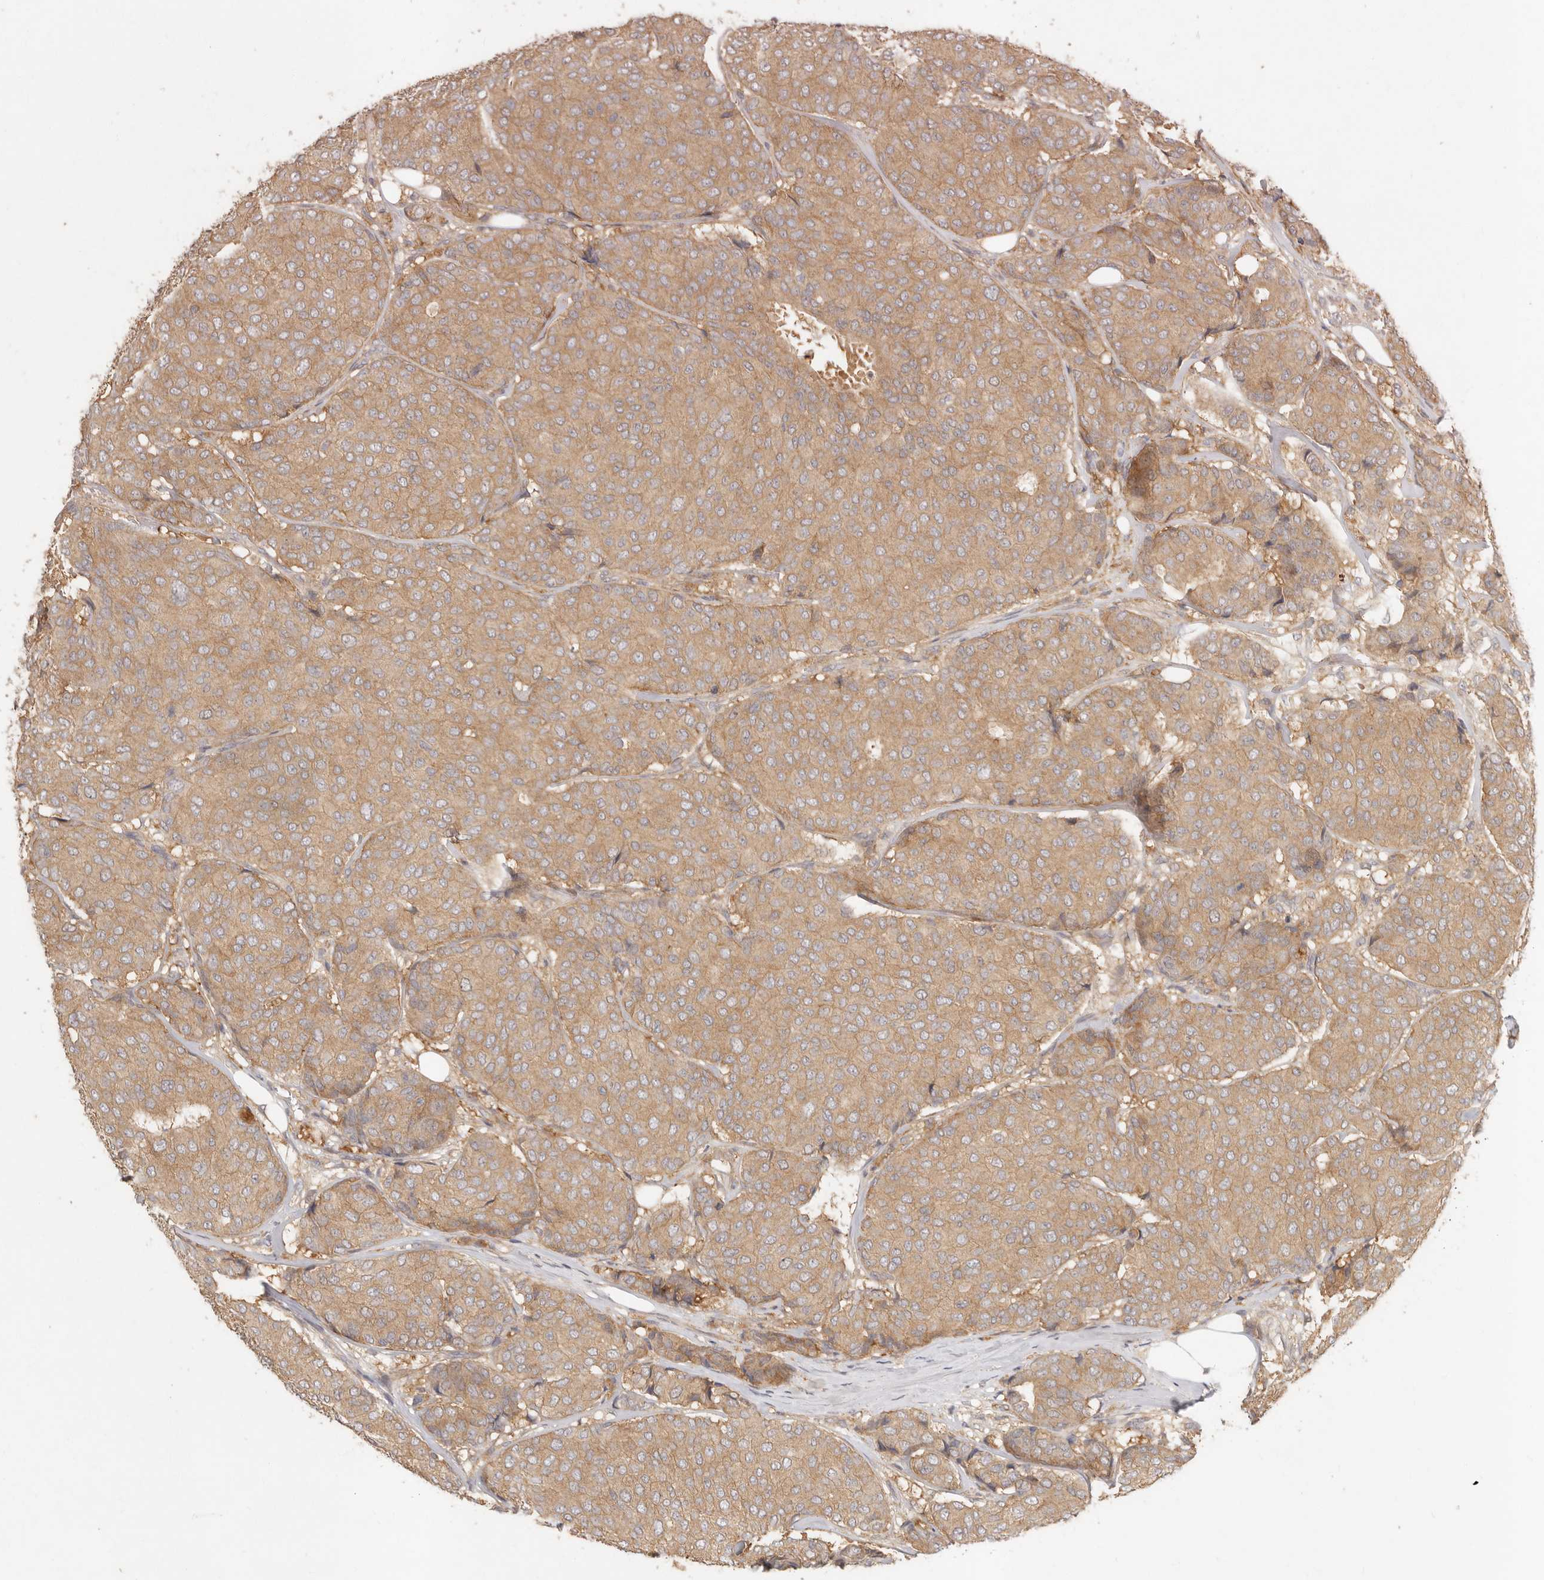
{"staining": {"intensity": "moderate", "quantity": ">75%", "location": "cytoplasmic/membranous"}, "tissue": "breast cancer", "cell_type": "Tumor cells", "image_type": "cancer", "snomed": [{"axis": "morphology", "description": "Duct carcinoma"}, {"axis": "topography", "description": "Breast"}], "caption": "Protein staining of invasive ductal carcinoma (breast) tissue shows moderate cytoplasmic/membranous staining in approximately >75% of tumor cells.", "gene": "VIPR1", "patient": {"sex": "female", "age": 75}}